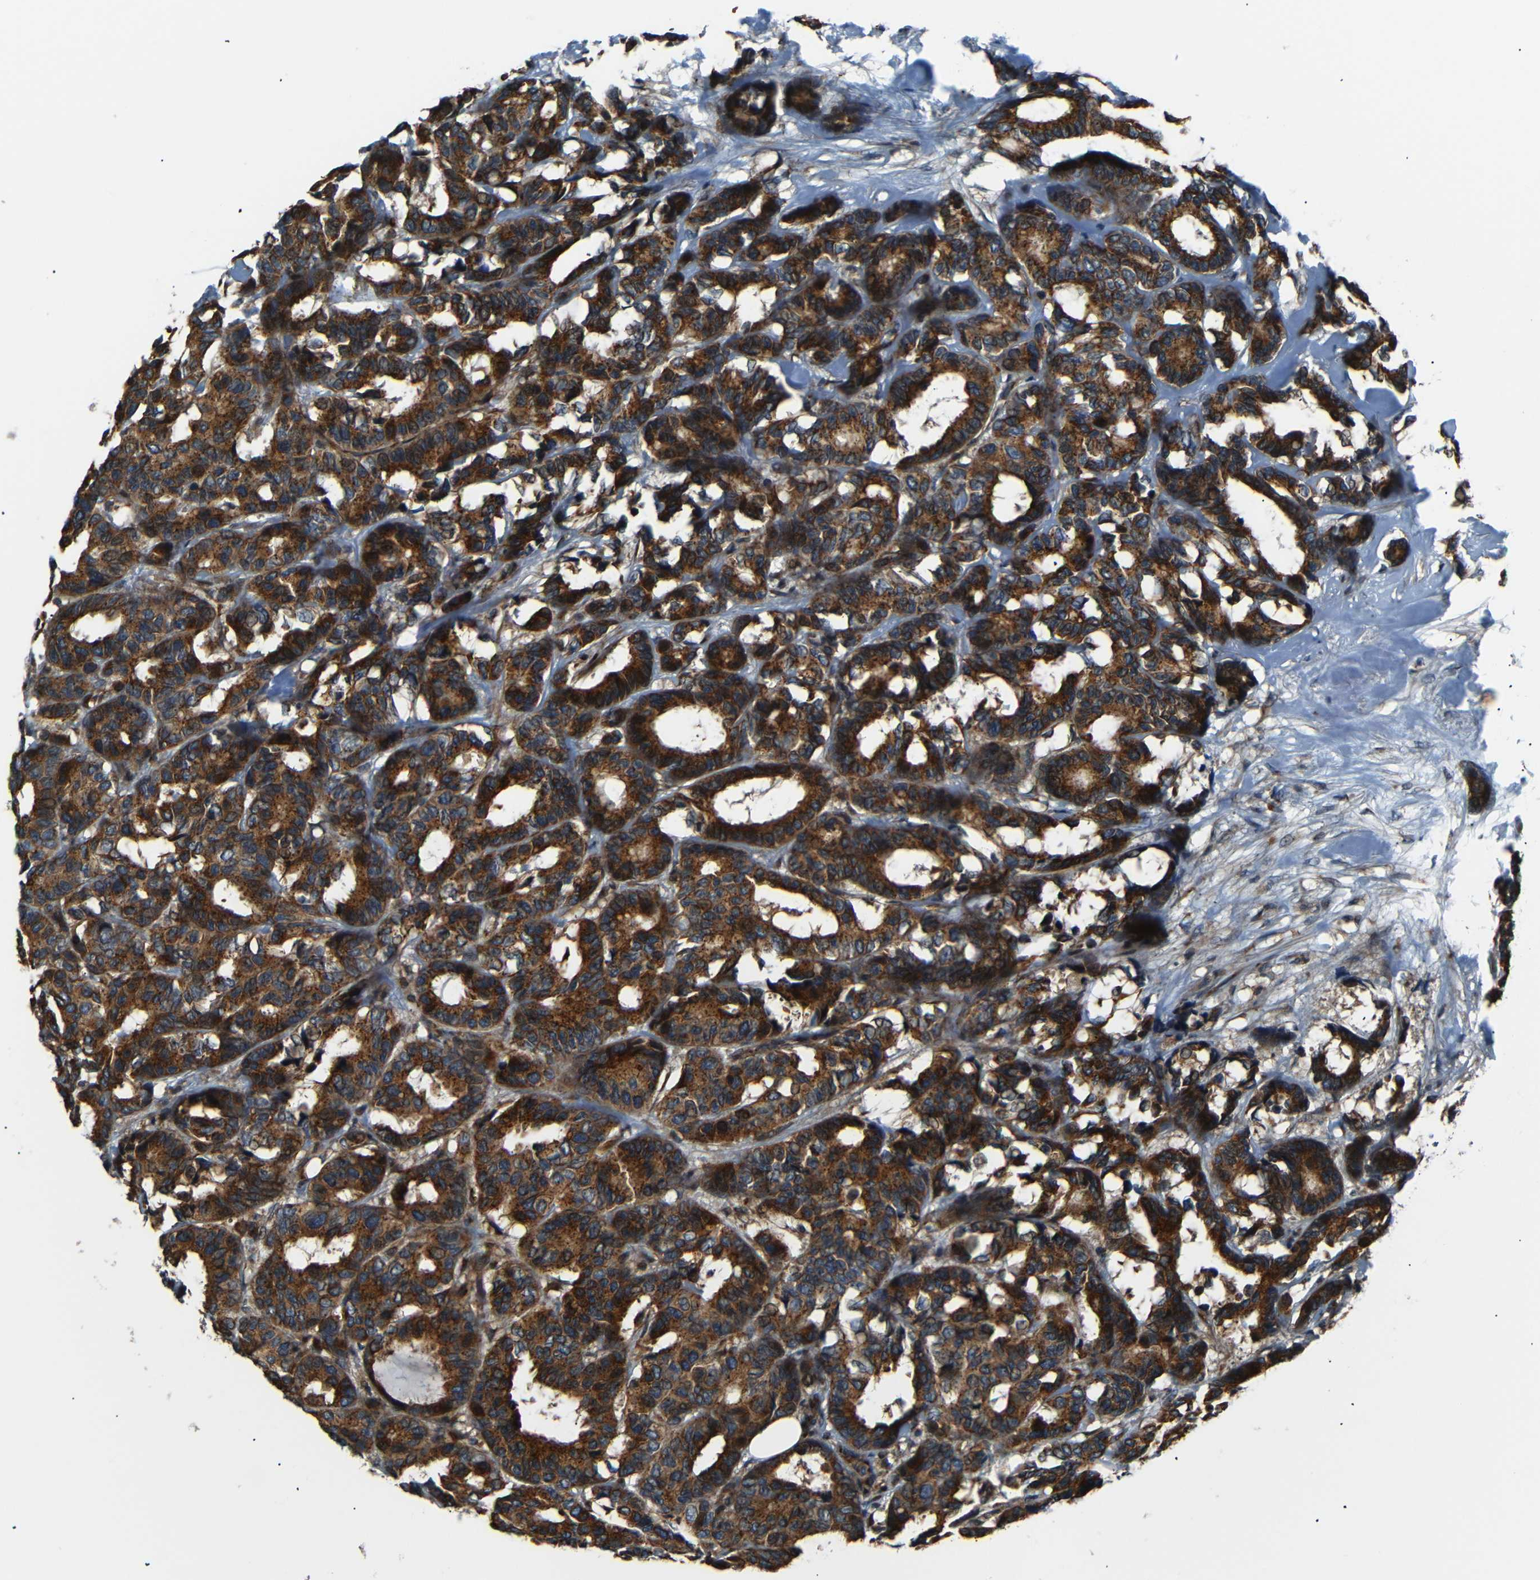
{"staining": {"intensity": "strong", "quantity": ">75%", "location": "cytoplasmic/membranous"}, "tissue": "breast cancer", "cell_type": "Tumor cells", "image_type": "cancer", "snomed": [{"axis": "morphology", "description": "Duct carcinoma"}, {"axis": "topography", "description": "Breast"}], "caption": "The histopathology image exhibits immunohistochemical staining of invasive ductal carcinoma (breast). There is strong cytoplasmic/membranous expression is seen in approximately >75% of tumor cells. The protein is stained brown, and the nuclei are stained in blue (DAB (3,3'-diaminobenzidine) IHC with brightfield microscopy, high magnification).", "gene": "AKAP9", "patient": {"sex": "female", "age": 87}}